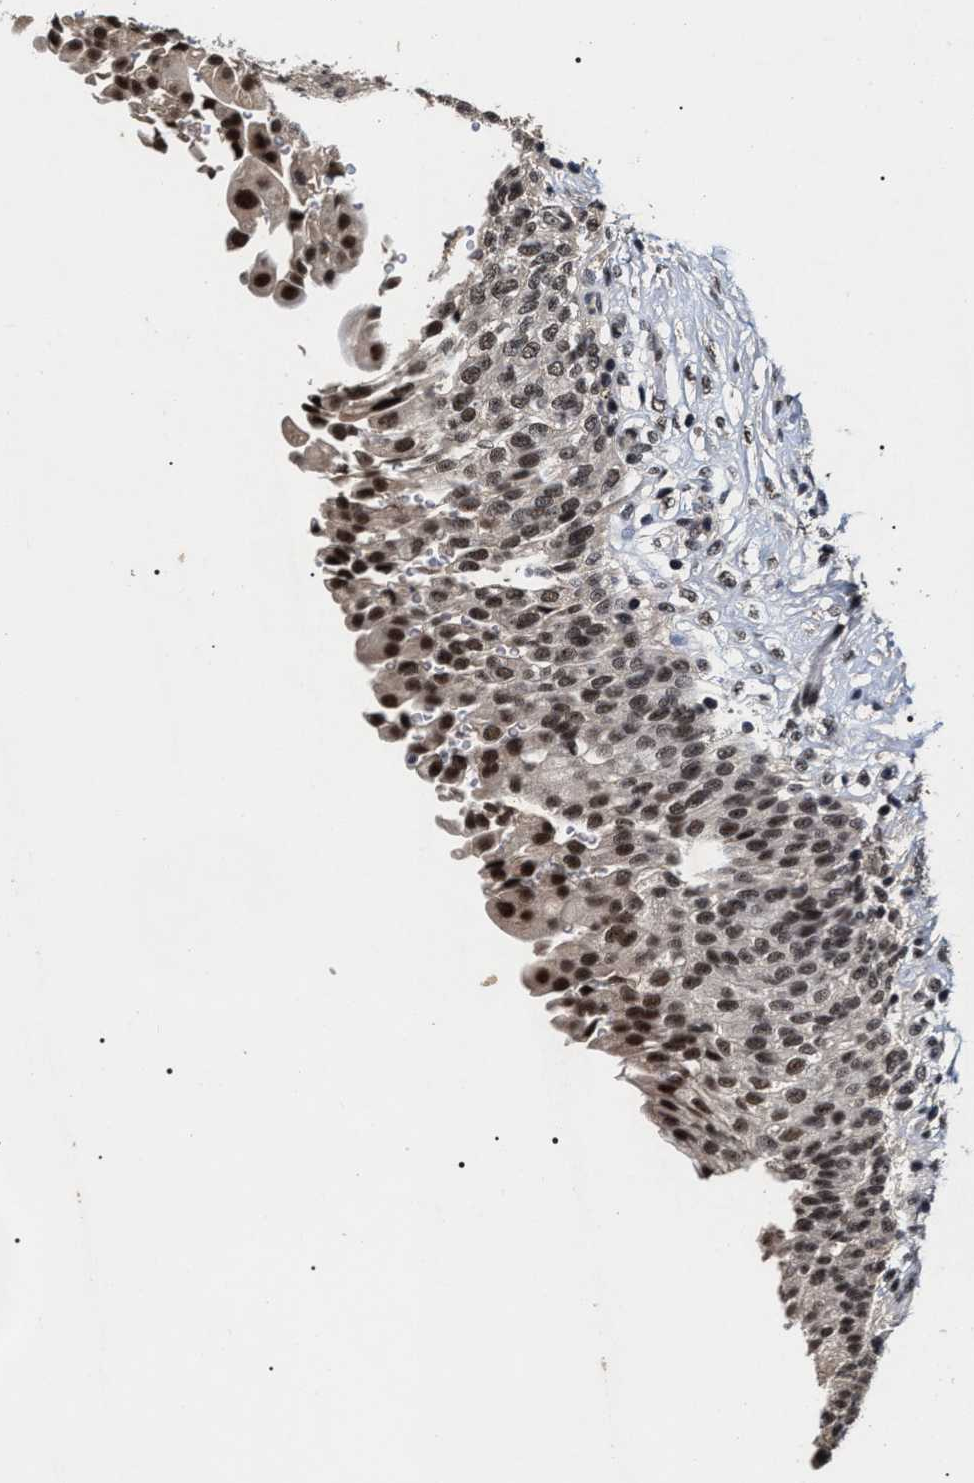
{"staining": {"intensity": "strong", "quantity": ">75%", "location": "nuclear"}, "tissue": "urinary bladder", "cell_type": "Urothelial cells", "image_type": "normal", "snomed": [{"axis": "morphology", "description": "Urothelial carcinoma, High grade"}, {"axis": "topography", "description": "Urinary bladder"}], "caption": "Immunohistochemistry of normal urinary bladder exhibits high levels of strong nuclear staining in approximately >75% of urothelial cells.", "gene": "RRP1B", "patient": {"sex": "male", "age": 46}}